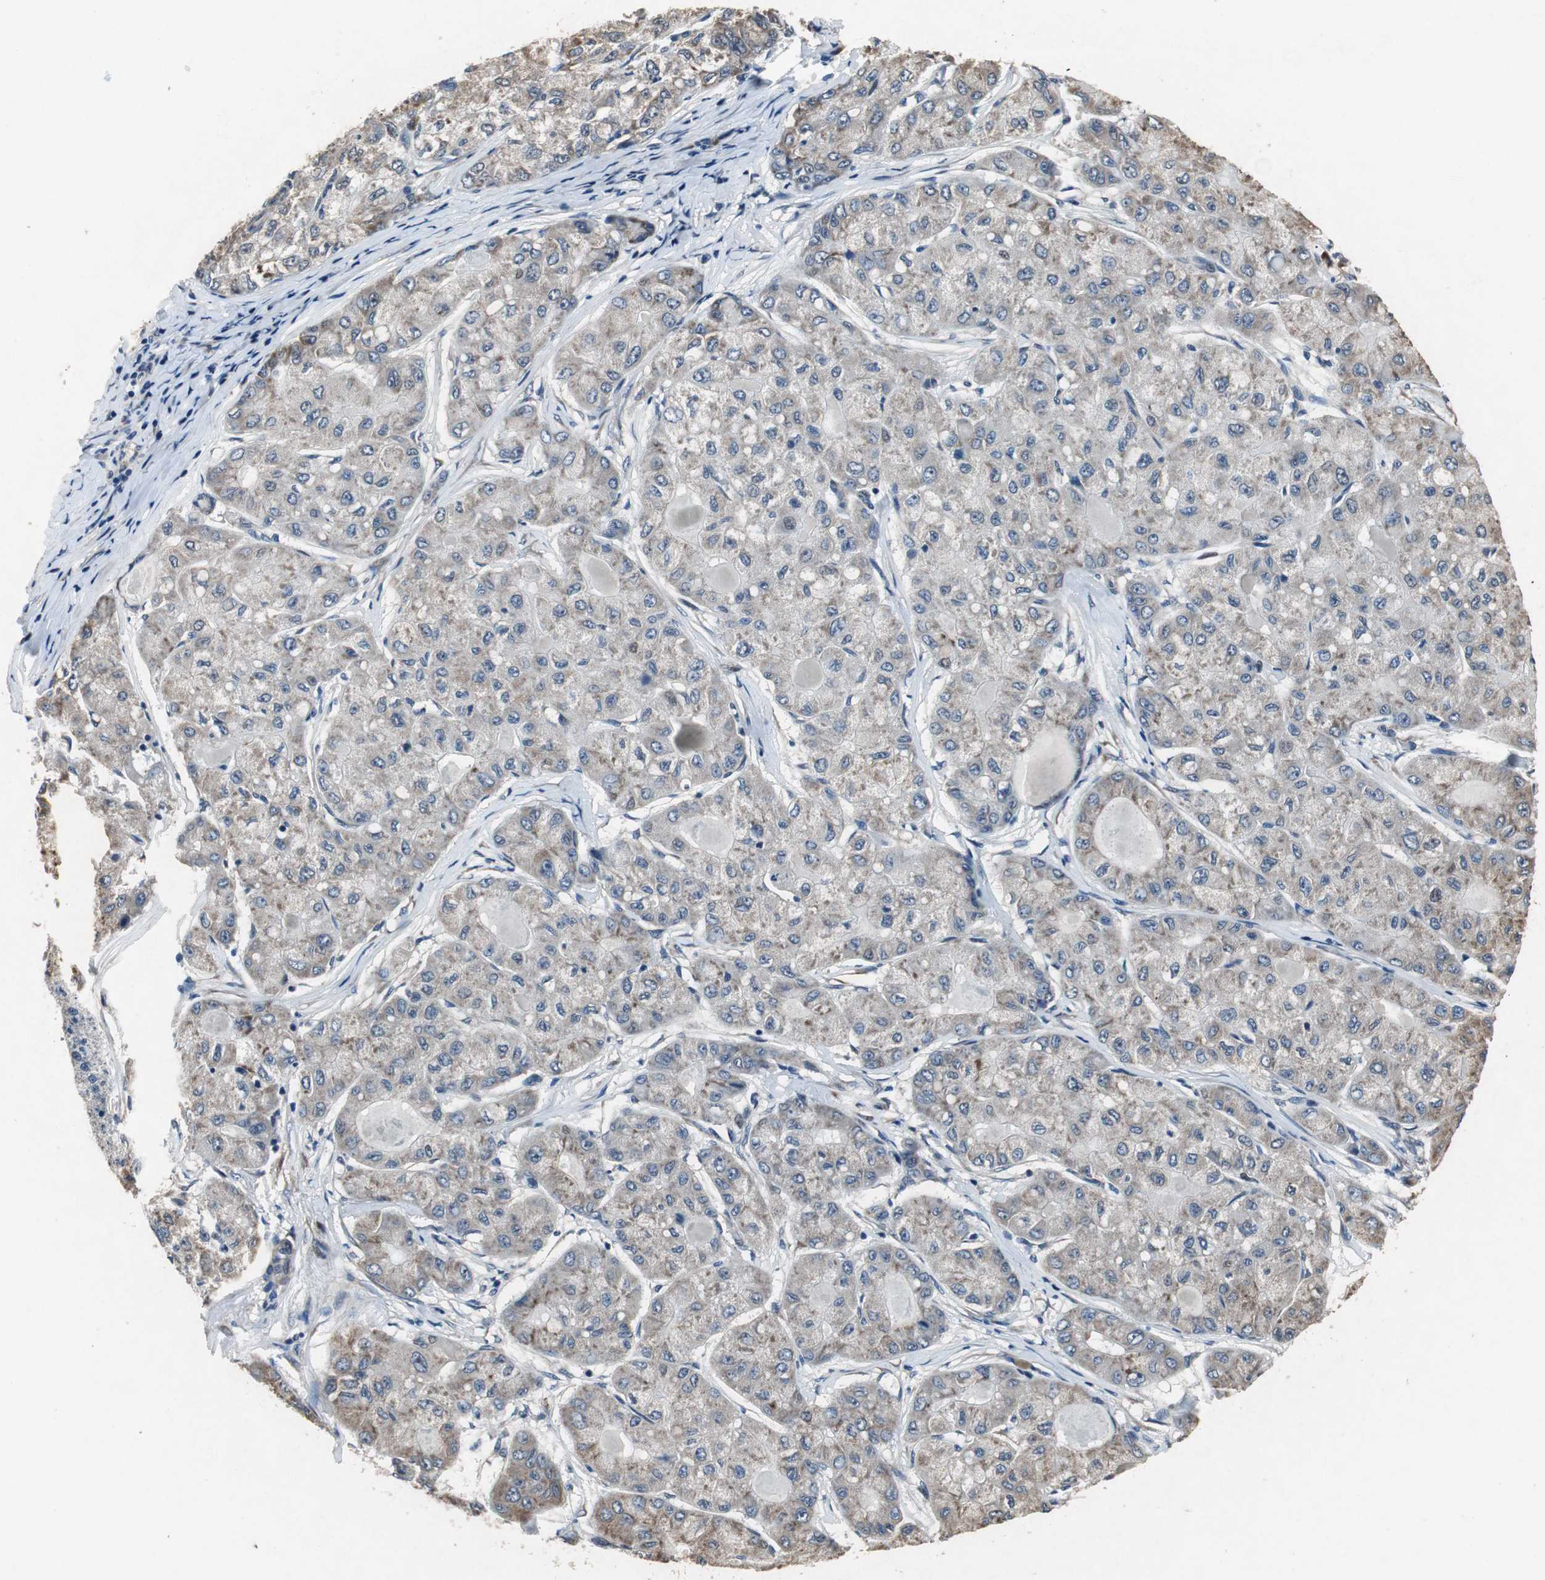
{"staining": {"intensity": "weak", "quantity": "<25%", "location": "cytoplasmic/membranous"}, "tissue": "liver cancer", "cell_type": "Tumor cells", "image_type": "cancer", "snomed": [{"axis": "morphology", "description": "Carcinoma, Hepatocellular, NOS"}, {"axis": "topography", "description": "Liver"}], "caption": "The immunohistochemistry (IHC) image has no significant staining in tumor cells of liver cancer tissue.", "gene": "RPL35", "patient": {"sex": "male", "age": 80}}